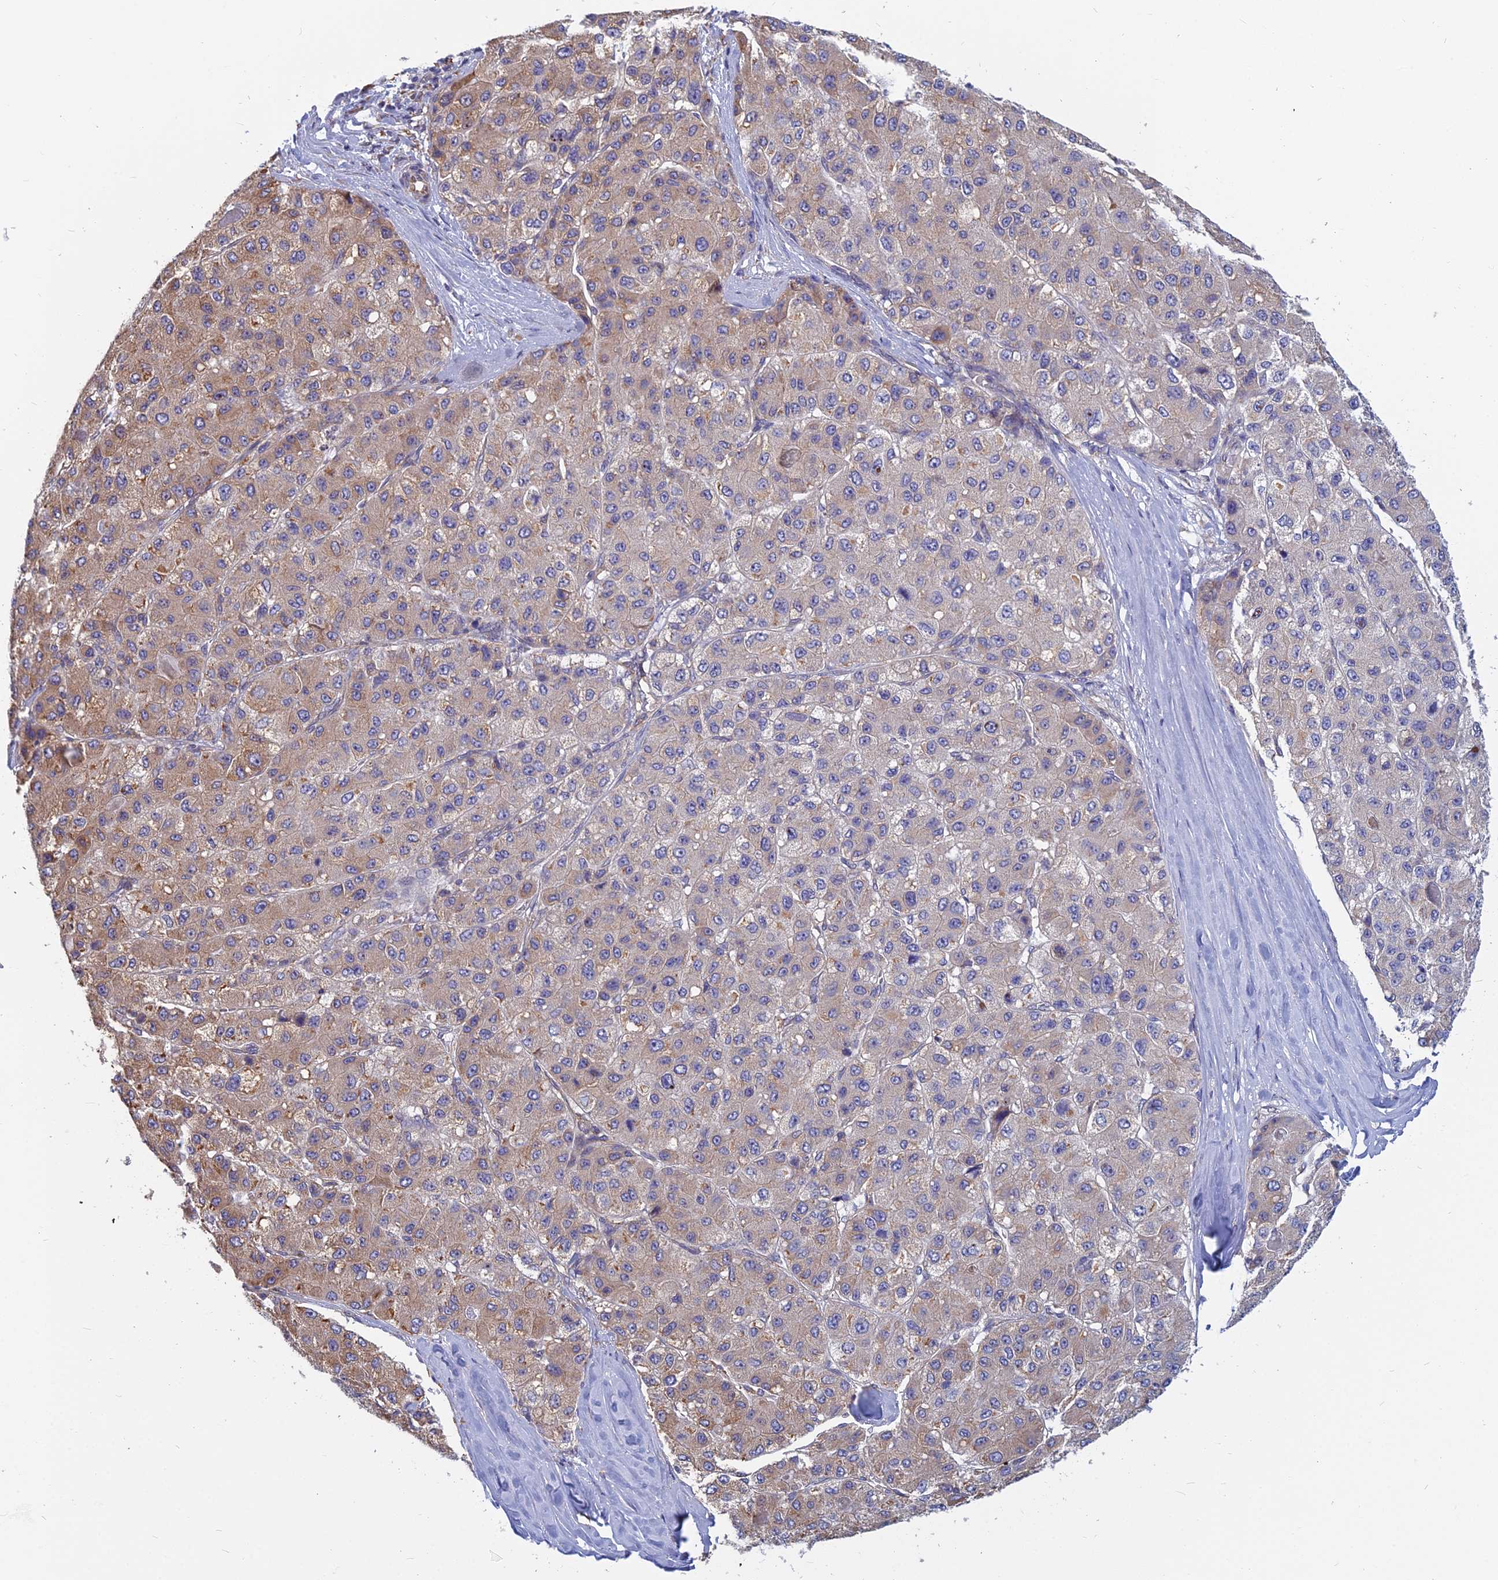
{"staining": {"intensity": "moderate", "quantity": "25%-75%", "location": "cytoplasmic/membranous"}, "tissue": "liver cancer", "cell_type": "Tumor cells", "image_type": "cancer", "snomed": [{"axis": "morphology", "description": "Carcinoma, Hepatocellular, NOS"}, {"axis": "topography", "description": "Liver"}], "caption": "A photomicrograph showing moderate cytoplasmic/membranous positivity in approximately 25%-75% of tumor cells in liver cancer, as visualized by brown immunohistochemical staining.", "gene": "KIAA1143", "patient": {"sex": "male", "age": 80}}